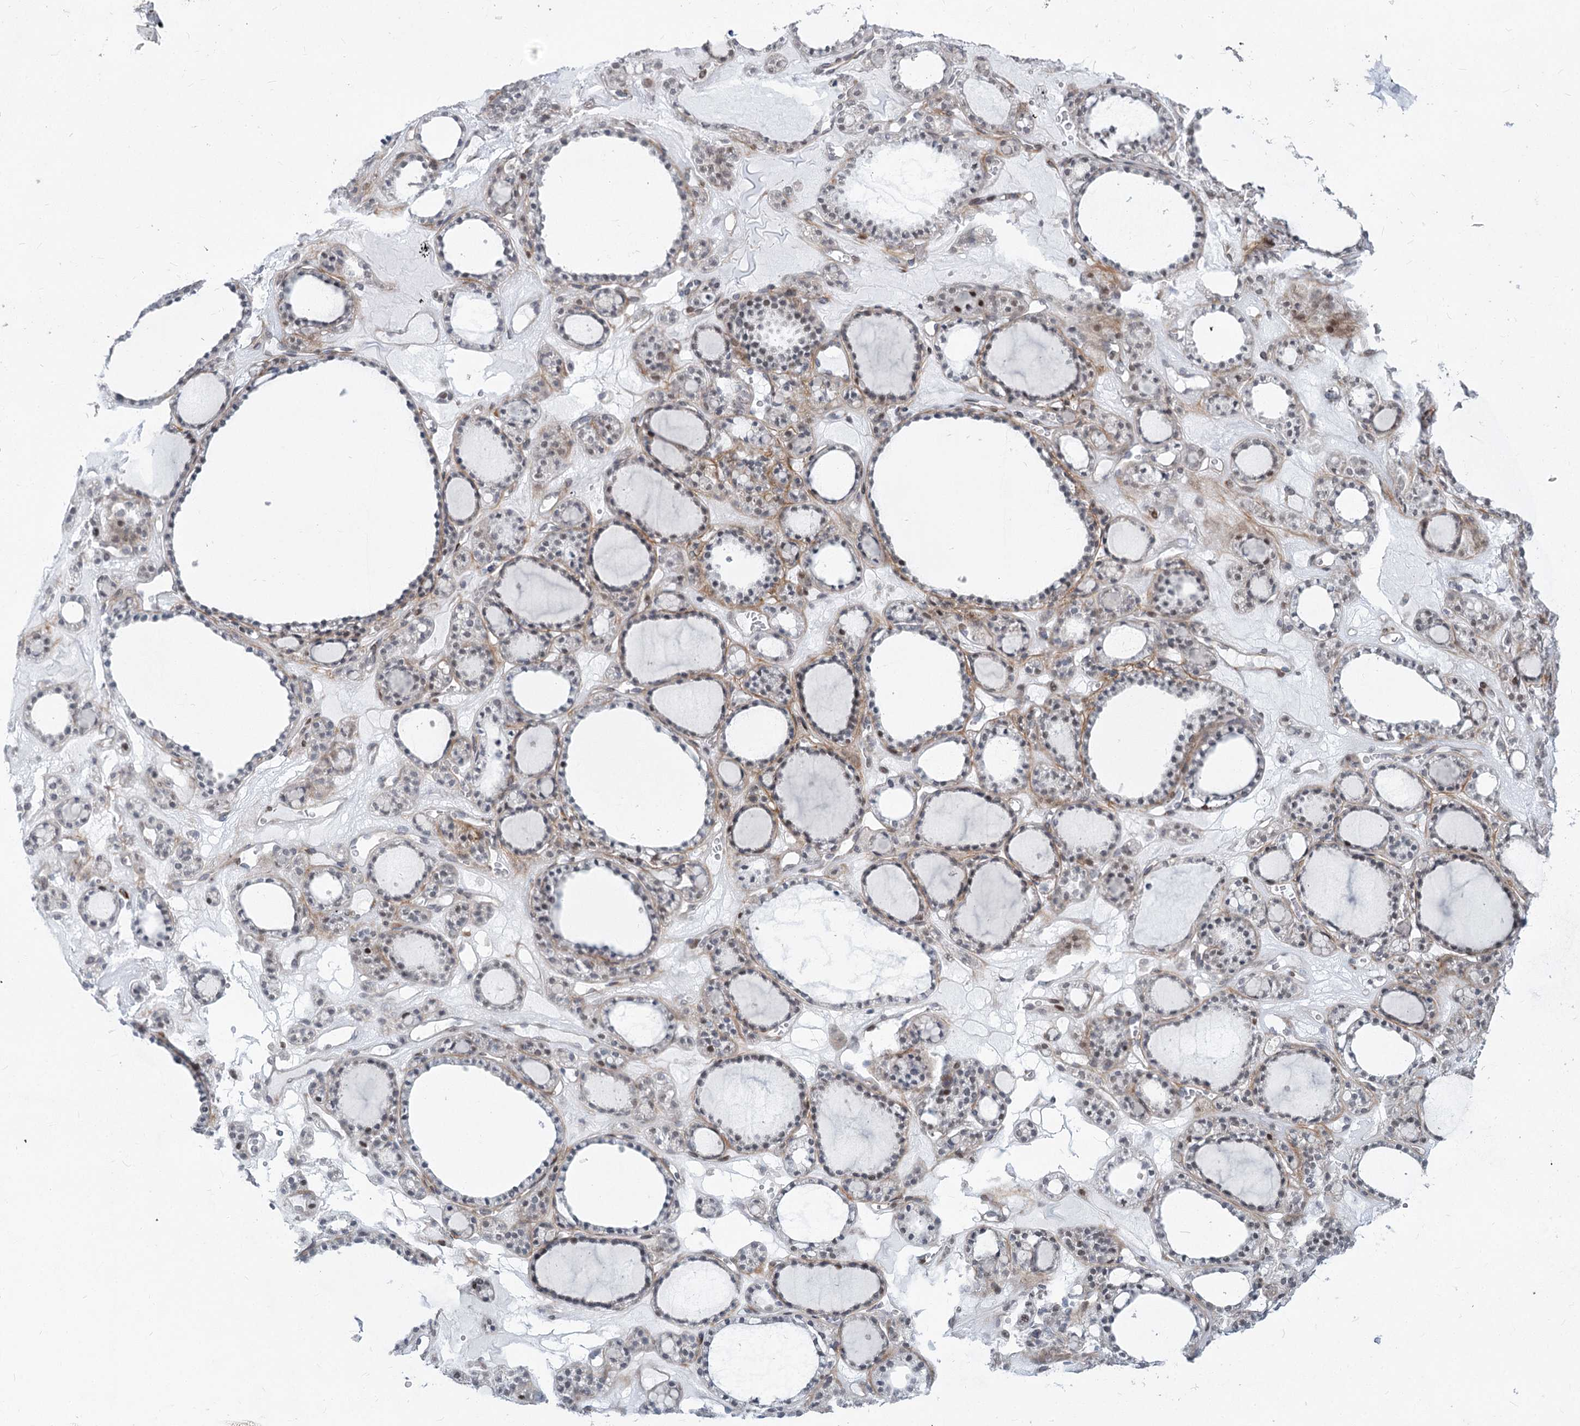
{"staining": {"intensity": "negative", "quantity": "none", "location": "none"}, "tissue": "thyroid gland", "cell_type": "Glandular cells", "image_type": "normal", "snomed": [{"axis": "morphology", "description": "Normal tissue, NOS"}, {"axis": "topography", "description": "Thyroid gland"}], "caption": "IHC photomicrograph of benign thyroid gland: human thyroid gland stained with DAB (3,3'-diaminobenzidine) shows no significant protein positivity in glandular cells.", "gene": "ABITRAM", "patient": {"sex": "female", "age": 28}}